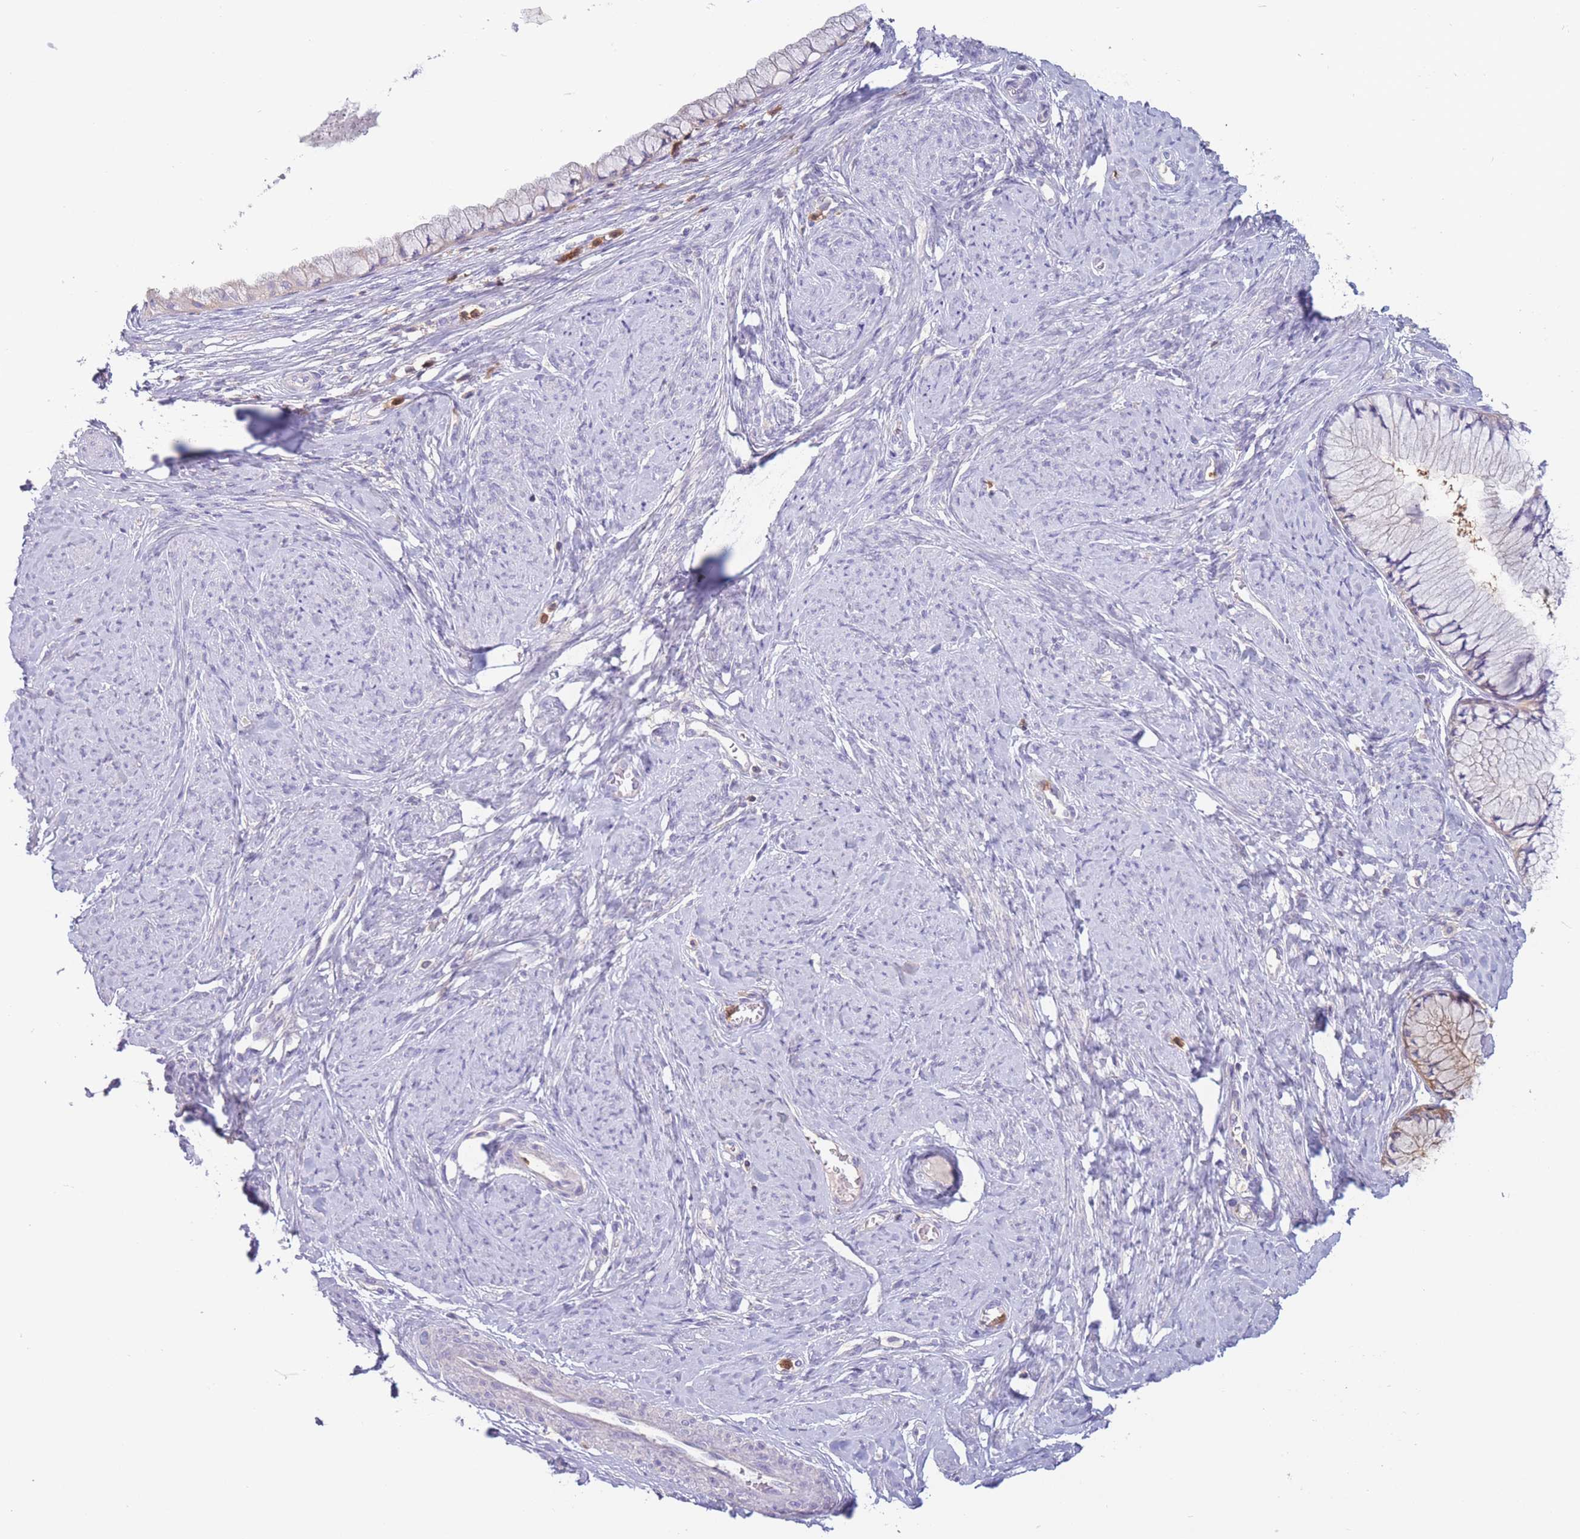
{"staining": {"intensity": "negative", "quantity": "none", "location": "none"}, "tissue": "cervix", "cell_type": "Glandular cells", "image_type": "normal", "snomed": [{"axis": "morphology", "description": "Normal tissue, NOS"}, {"axis": "topography", "description": "Cervix"}], "caption": "An IHC micrograph of benign cervix is shown. There is no staining in glandular cells of cervix. Nuclei are stained in blue.", "gene": "ST3GAL4", "patient": {"sex": "female", "age": 42}}